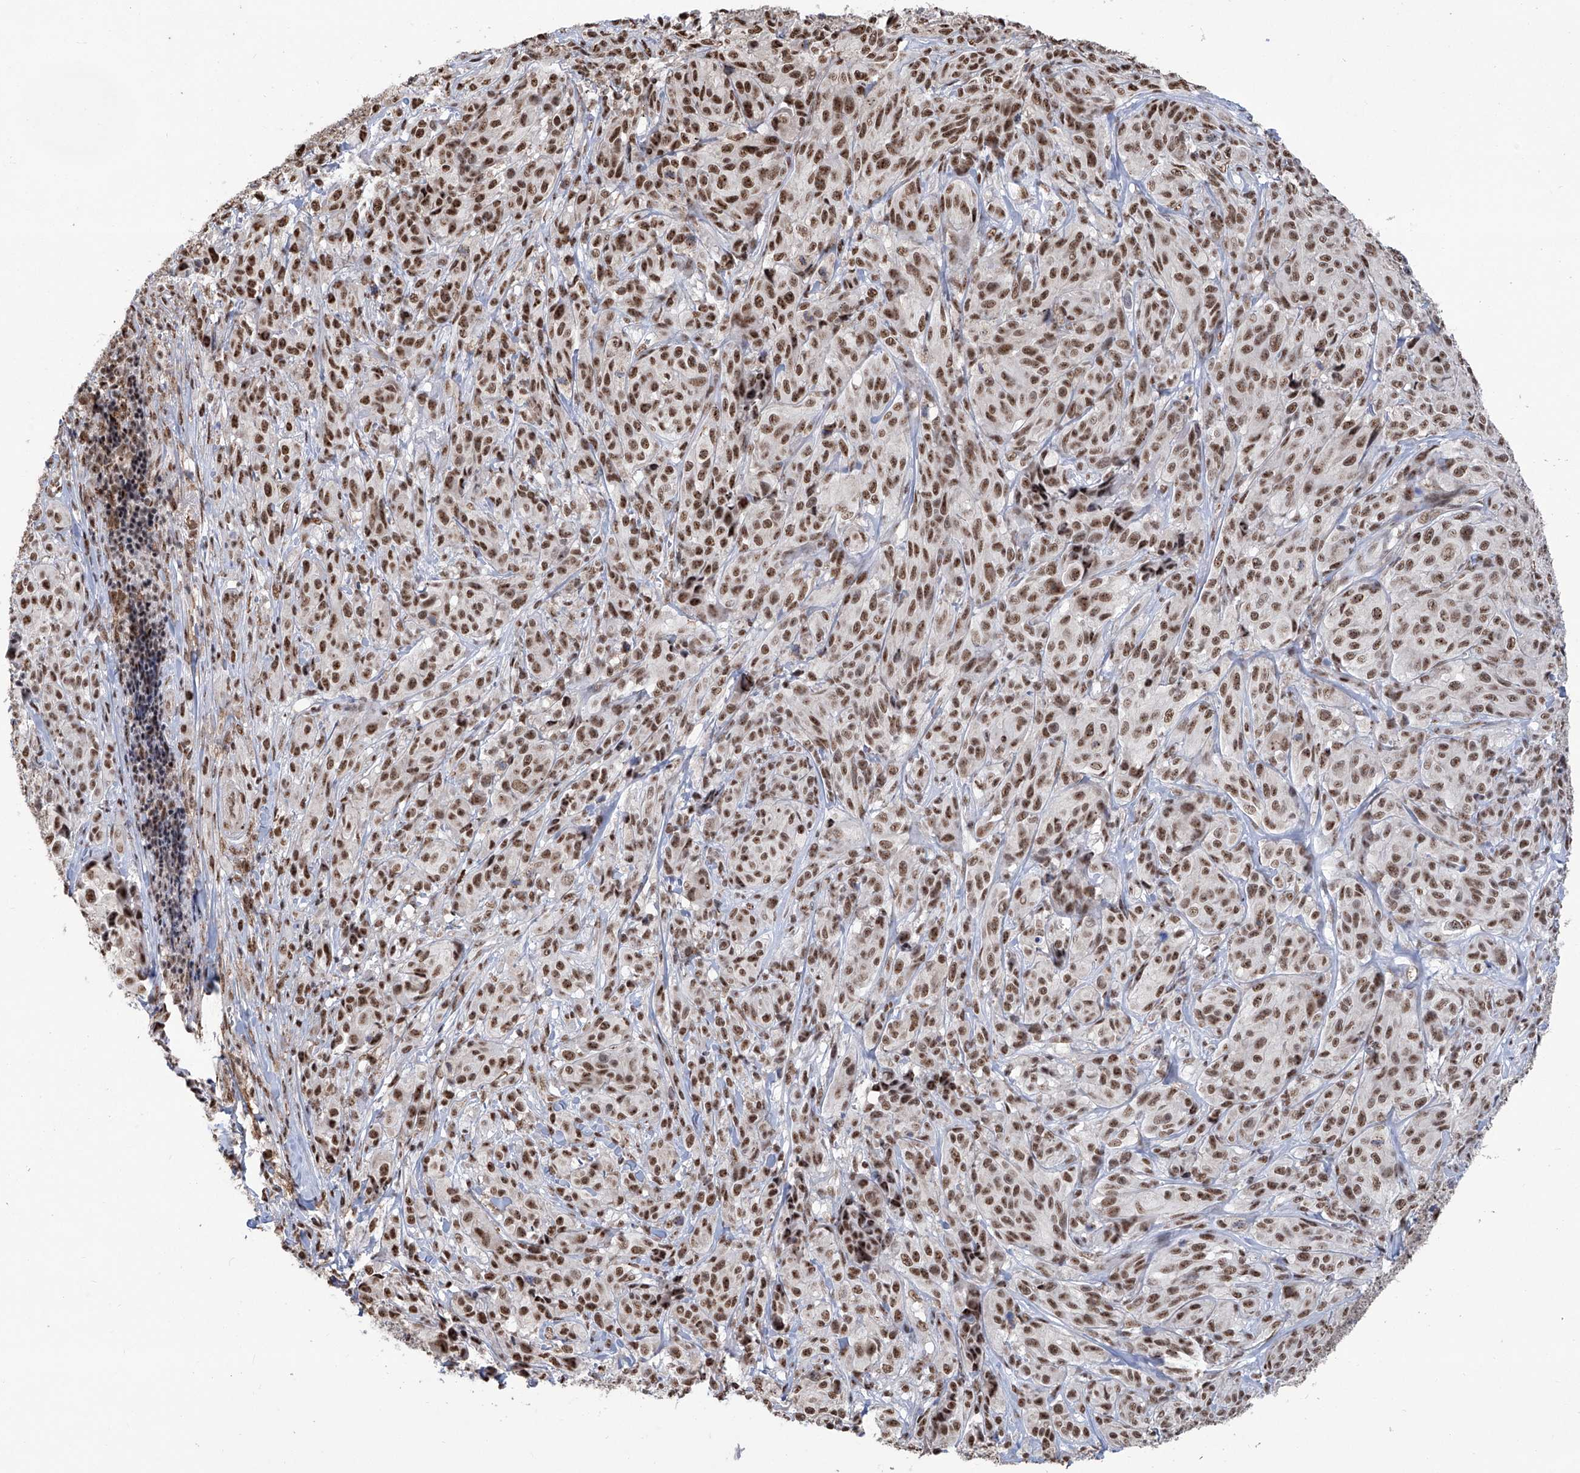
{"staining": {"intensity": "strong", "quantity": ">75%", "location": "nuclear"}, "tissue": "melanoma", "cell_type": "Tumor cells", "image_type": "cancer", "snomed": [{"axis": "morphology", "description": "Malignant melanoma, NOS"}, {"axis": "topography", "description": "Skin"}], "caption": "This photomicrograph reveals immunohistochemistry (IHC) staining of human malignant melanoma, with high strong nuclear staining in approximately >75% of tumor cells.", "gene": "FBXL4", "patient": {"sex": "male", "age": 73}}